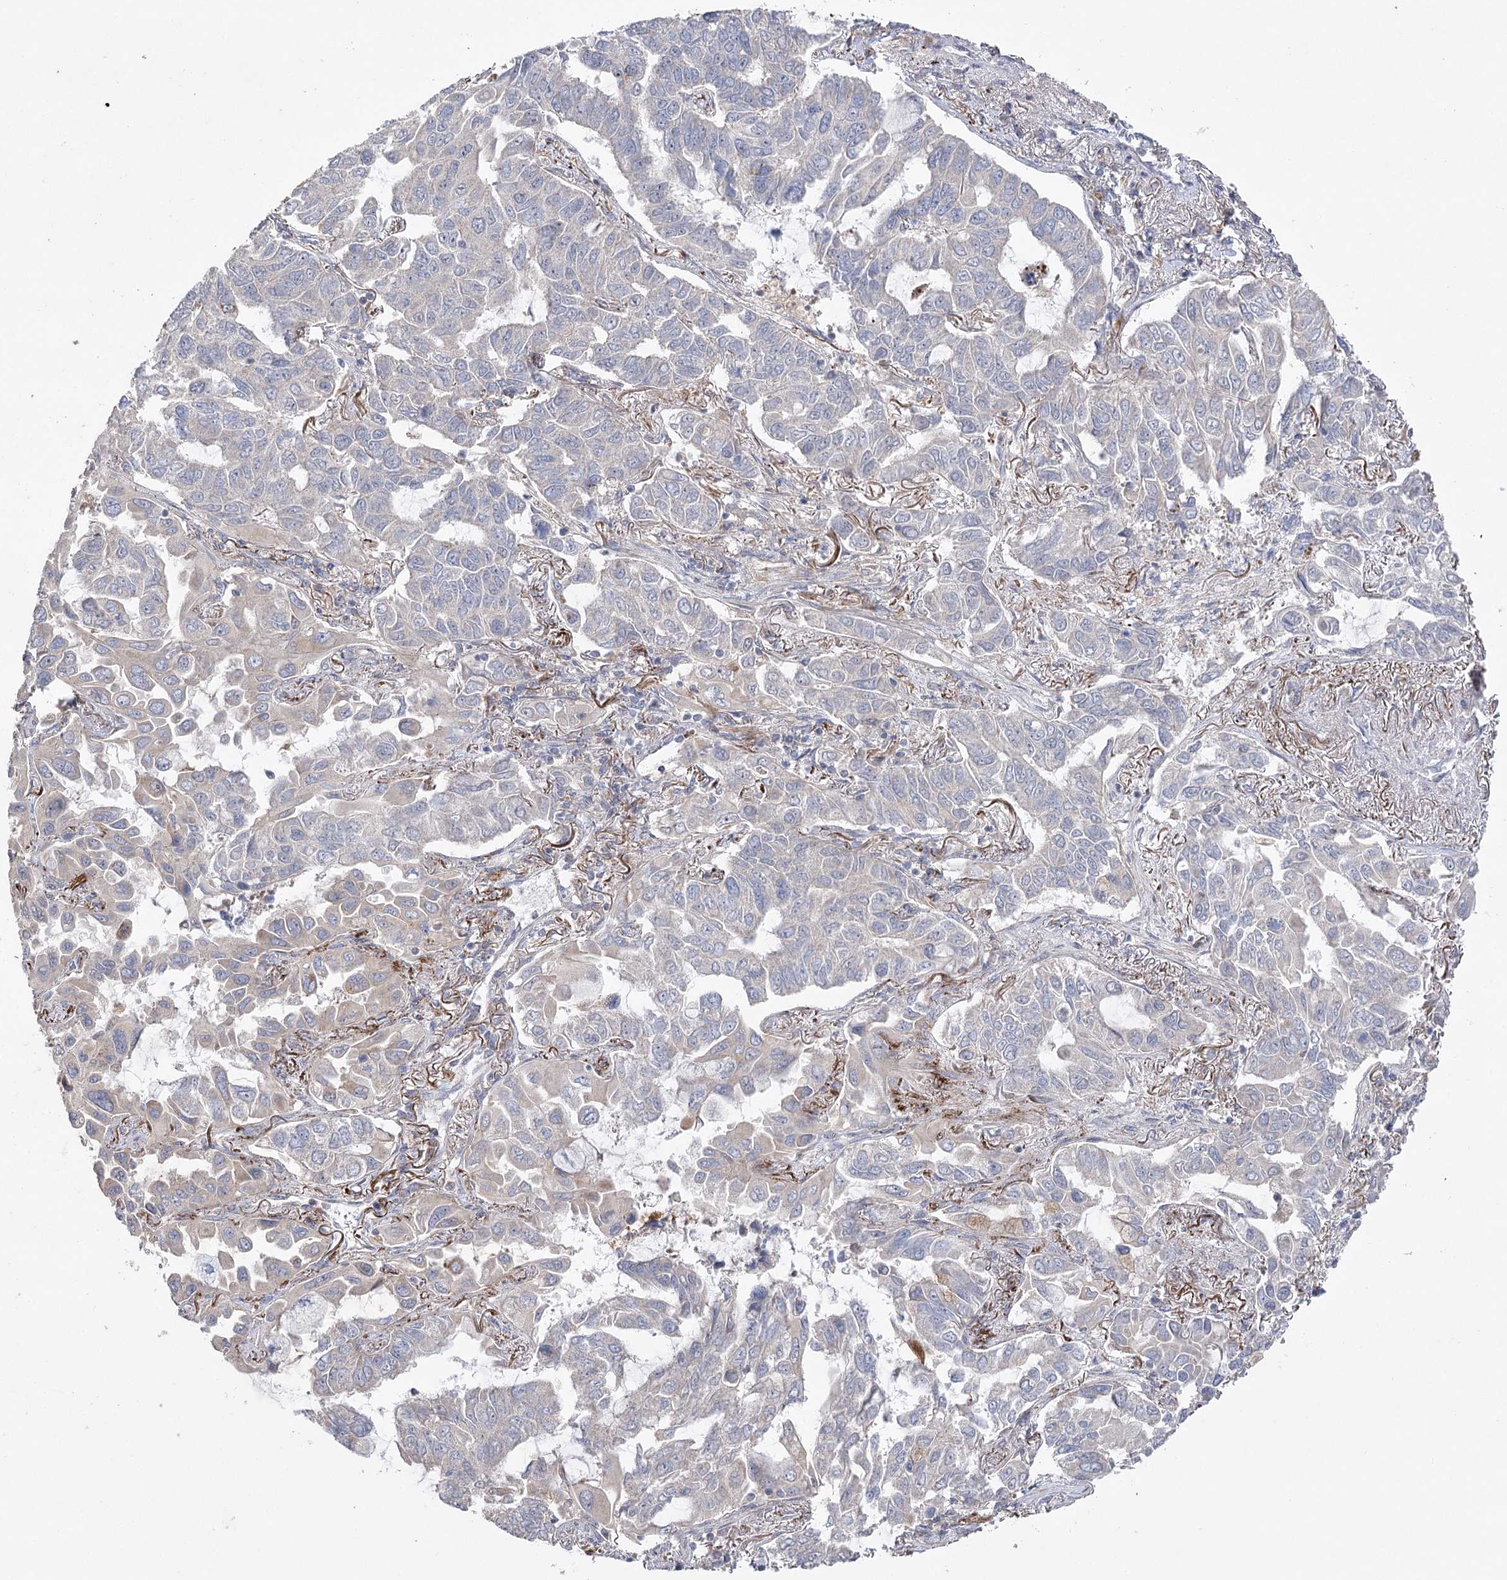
{"staining": {"intensity": "negative", "quantity": "none", "location": "none"}, "tissue": "lung cancer", "cell_type": "Tumor cells", "image_type": "cancer", "snomed": [{"axis": "morphology", "description": "Adenocarcinoma, NOS"}, {"axis": "topography", "description": "Lung"}], "caption": "There is no significant staining in tumor cells of lung adenocarcinoma. Nuclei are stained in blue.", "gene": "OBSL1", "patient": {"sex": "male", "age": 64}}